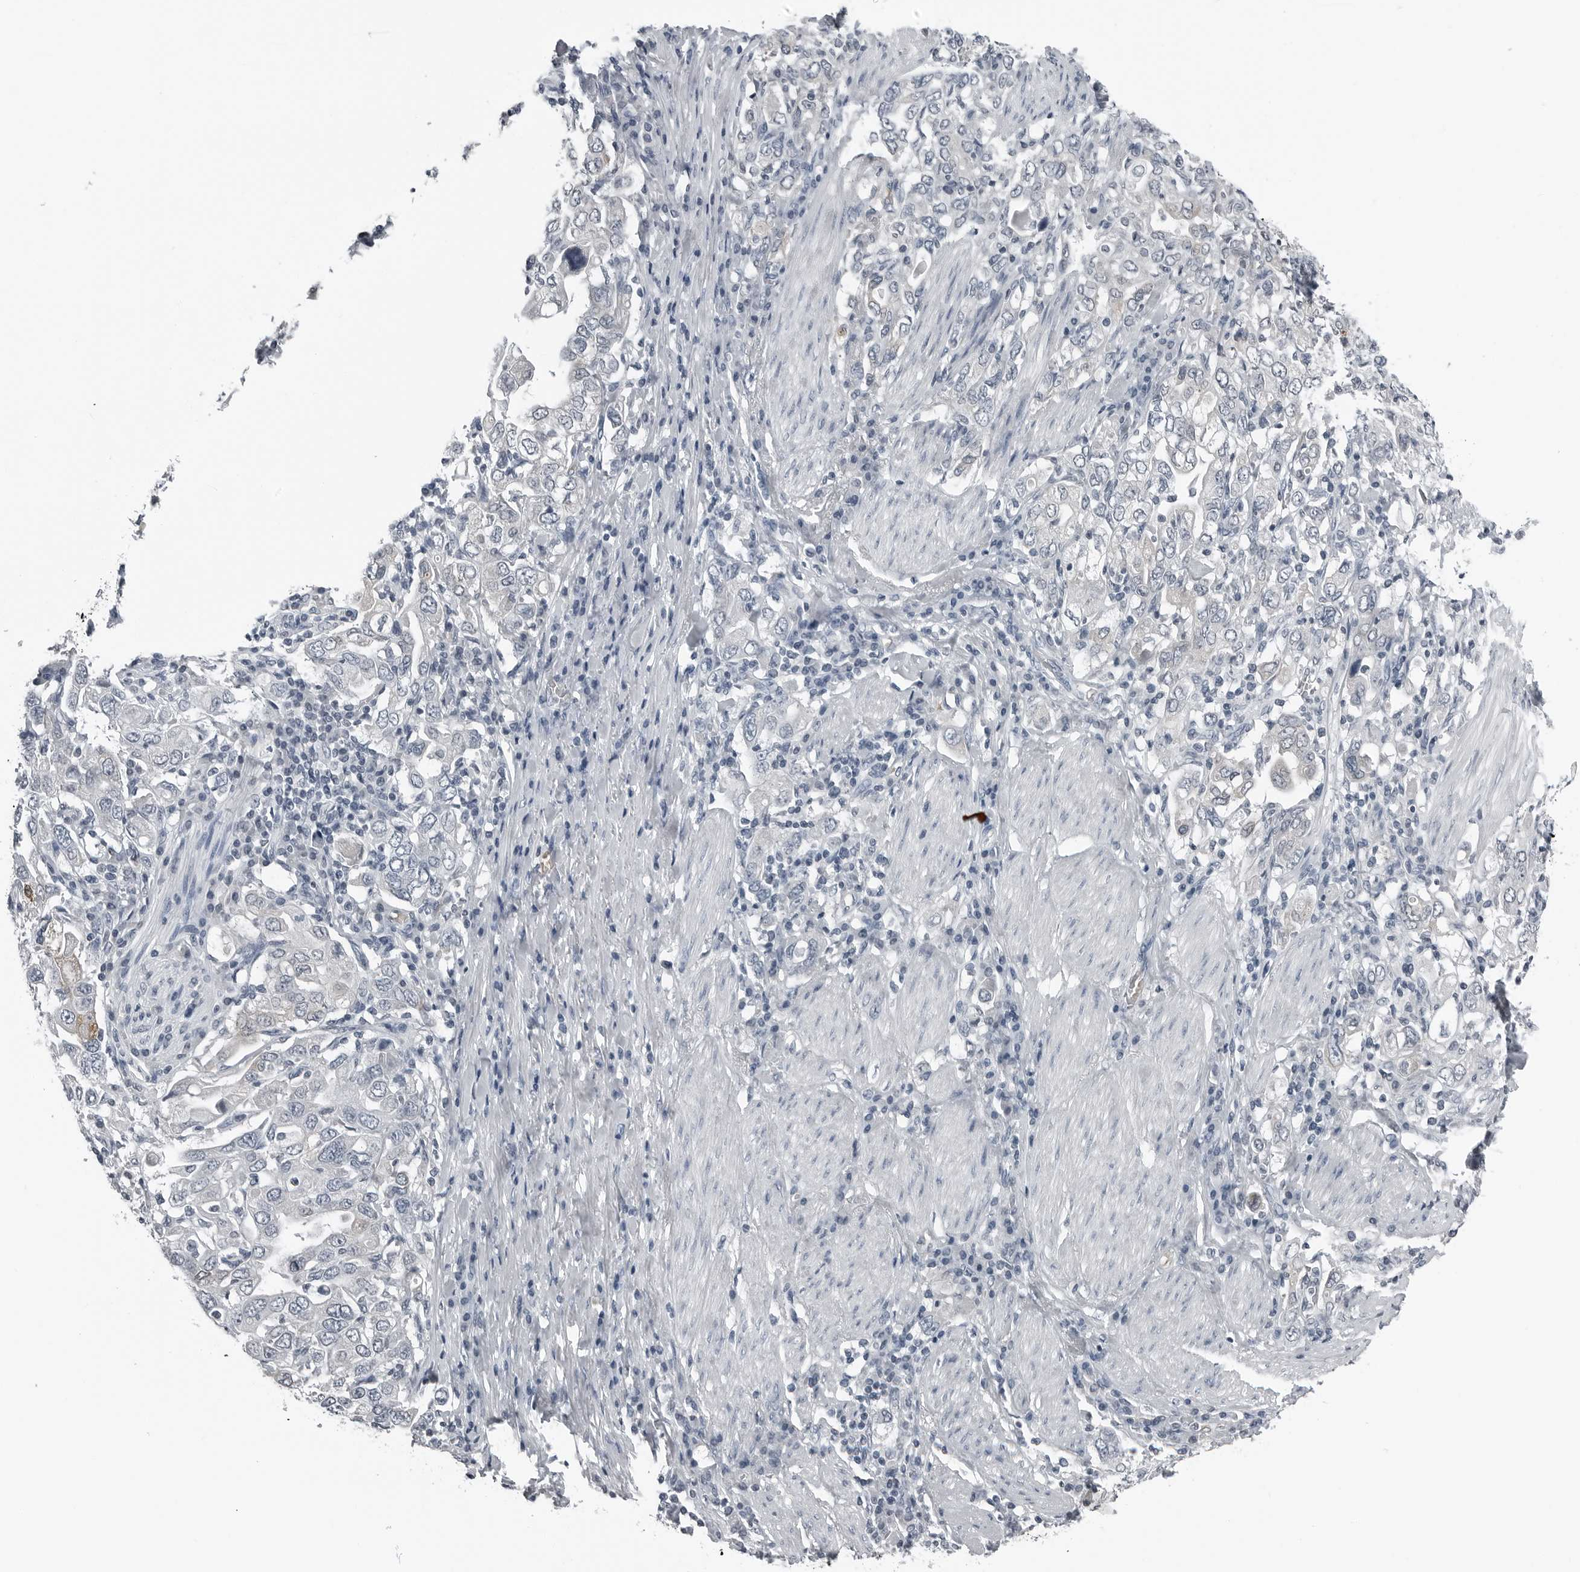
{"staining": {"intensity": "negative", "quantity": "none", "location": "none"}, "tissue": "stomach cancer", "cell_type": "Tumor cells", "image_type": "cancer", "snomed": [{"axis": "morphology", "description": "Adenocarcinoma, NOS"}, {"axis": "topography", "description": "Stomach, upper"}], "caption": "DAB immunohistochemical staining of human stomach cancer displays no significant expression in tumor cells.", "gene": "SPINK1", "patient": {"sex": "male", "age": 62}}